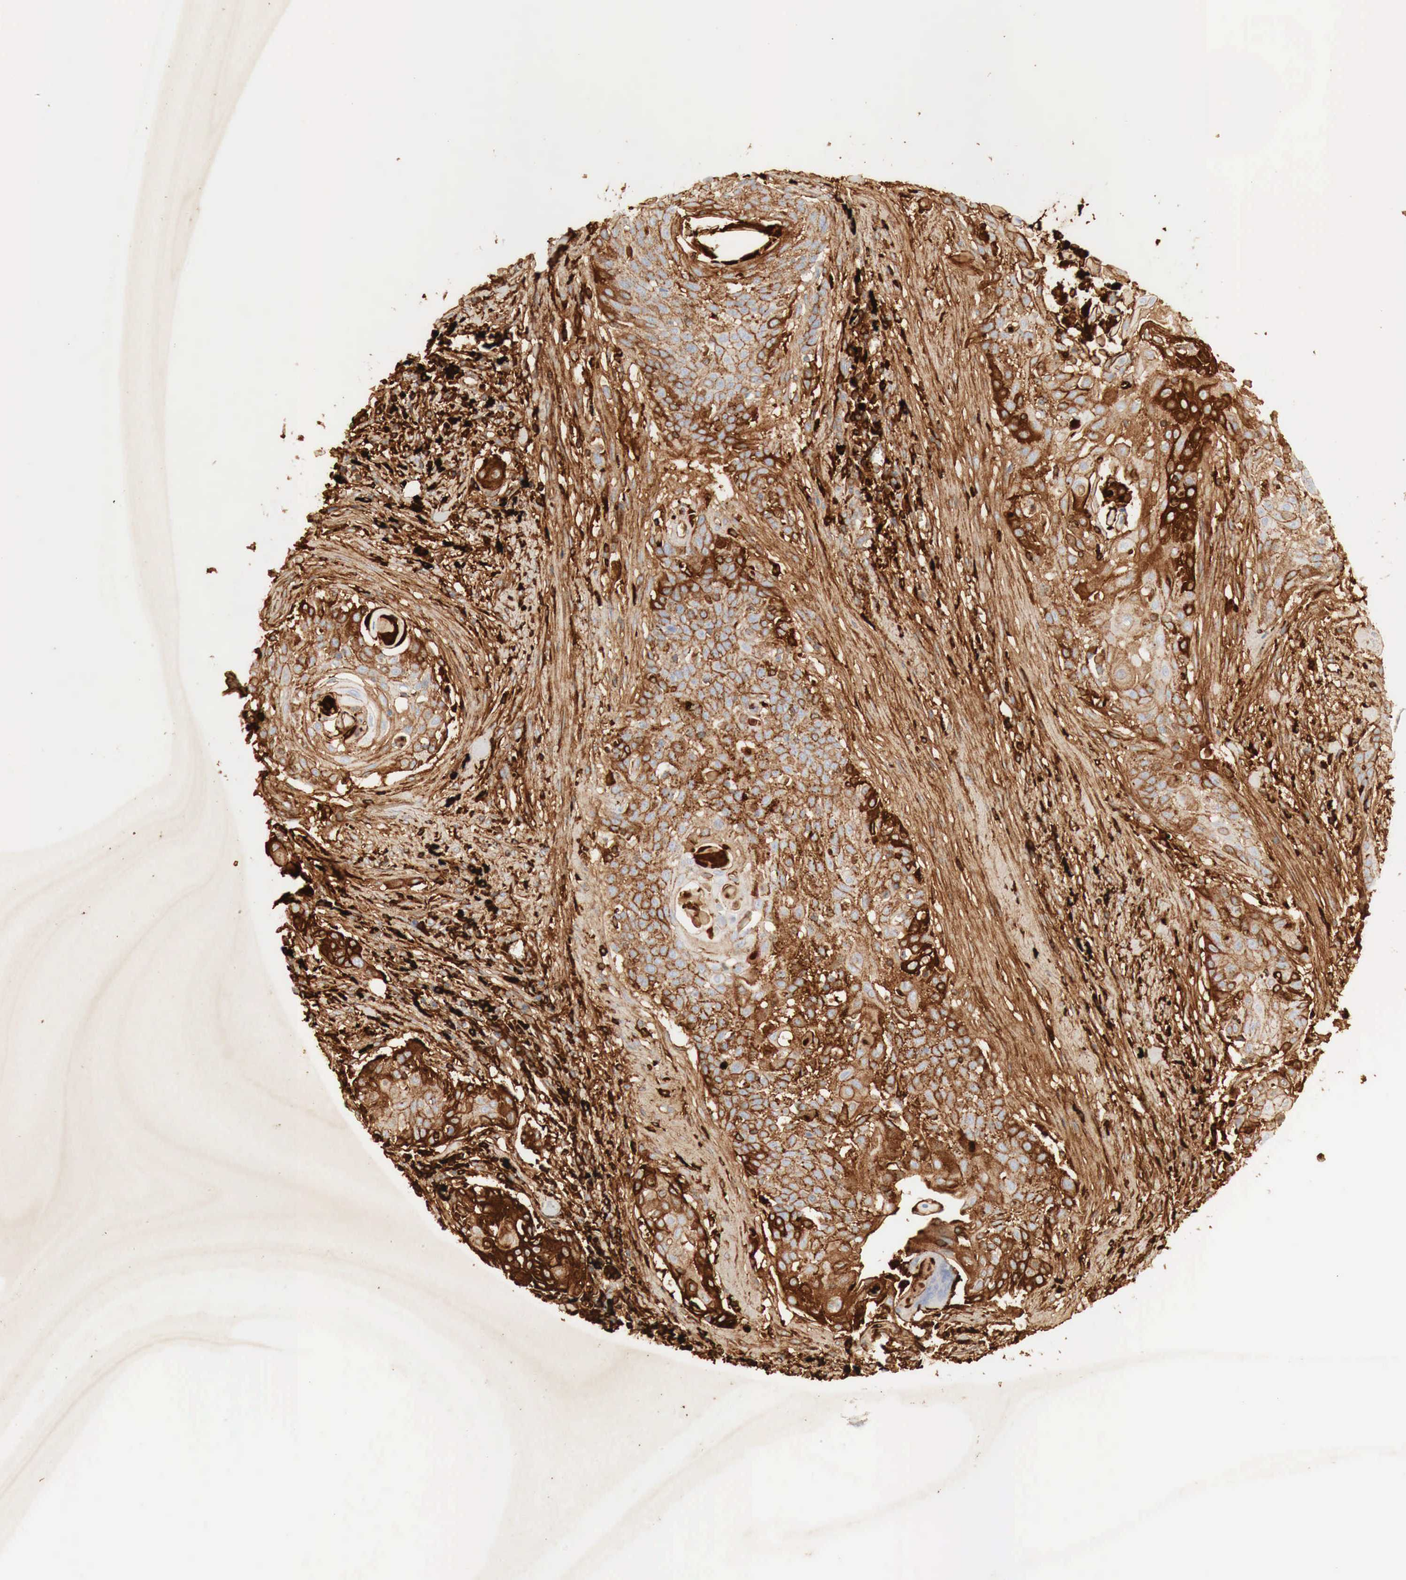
{"staining": {"intensity": "moderate", "quantity": ">75%", "location": "cytoplasmic/membranous"}, "tissue": "head and neck cancer", "cell_type": "Tumor cells", "image_type": "cancer", "snomed": [{"axis": "morphology", "description": "Squamous cell carcinoma, NOS"}, {"axis": "morphology", "description": "Squamous cell carcinoma, metastatic, NOS"}, {"axis": "topography", "description": "Lymph node"}, {"axis": "topography", "description": "Salivary gland"}, {"axis": "topography", "description": "Head-Neck"}], "caption": "Immunohistochemical staining of head and neck cancer shows moderate cytoplasmic/membranous protein positivity in about >75% of tumor cells.", "gene": "IGLC3", "patient": {"sex": "female", "age": 74}}